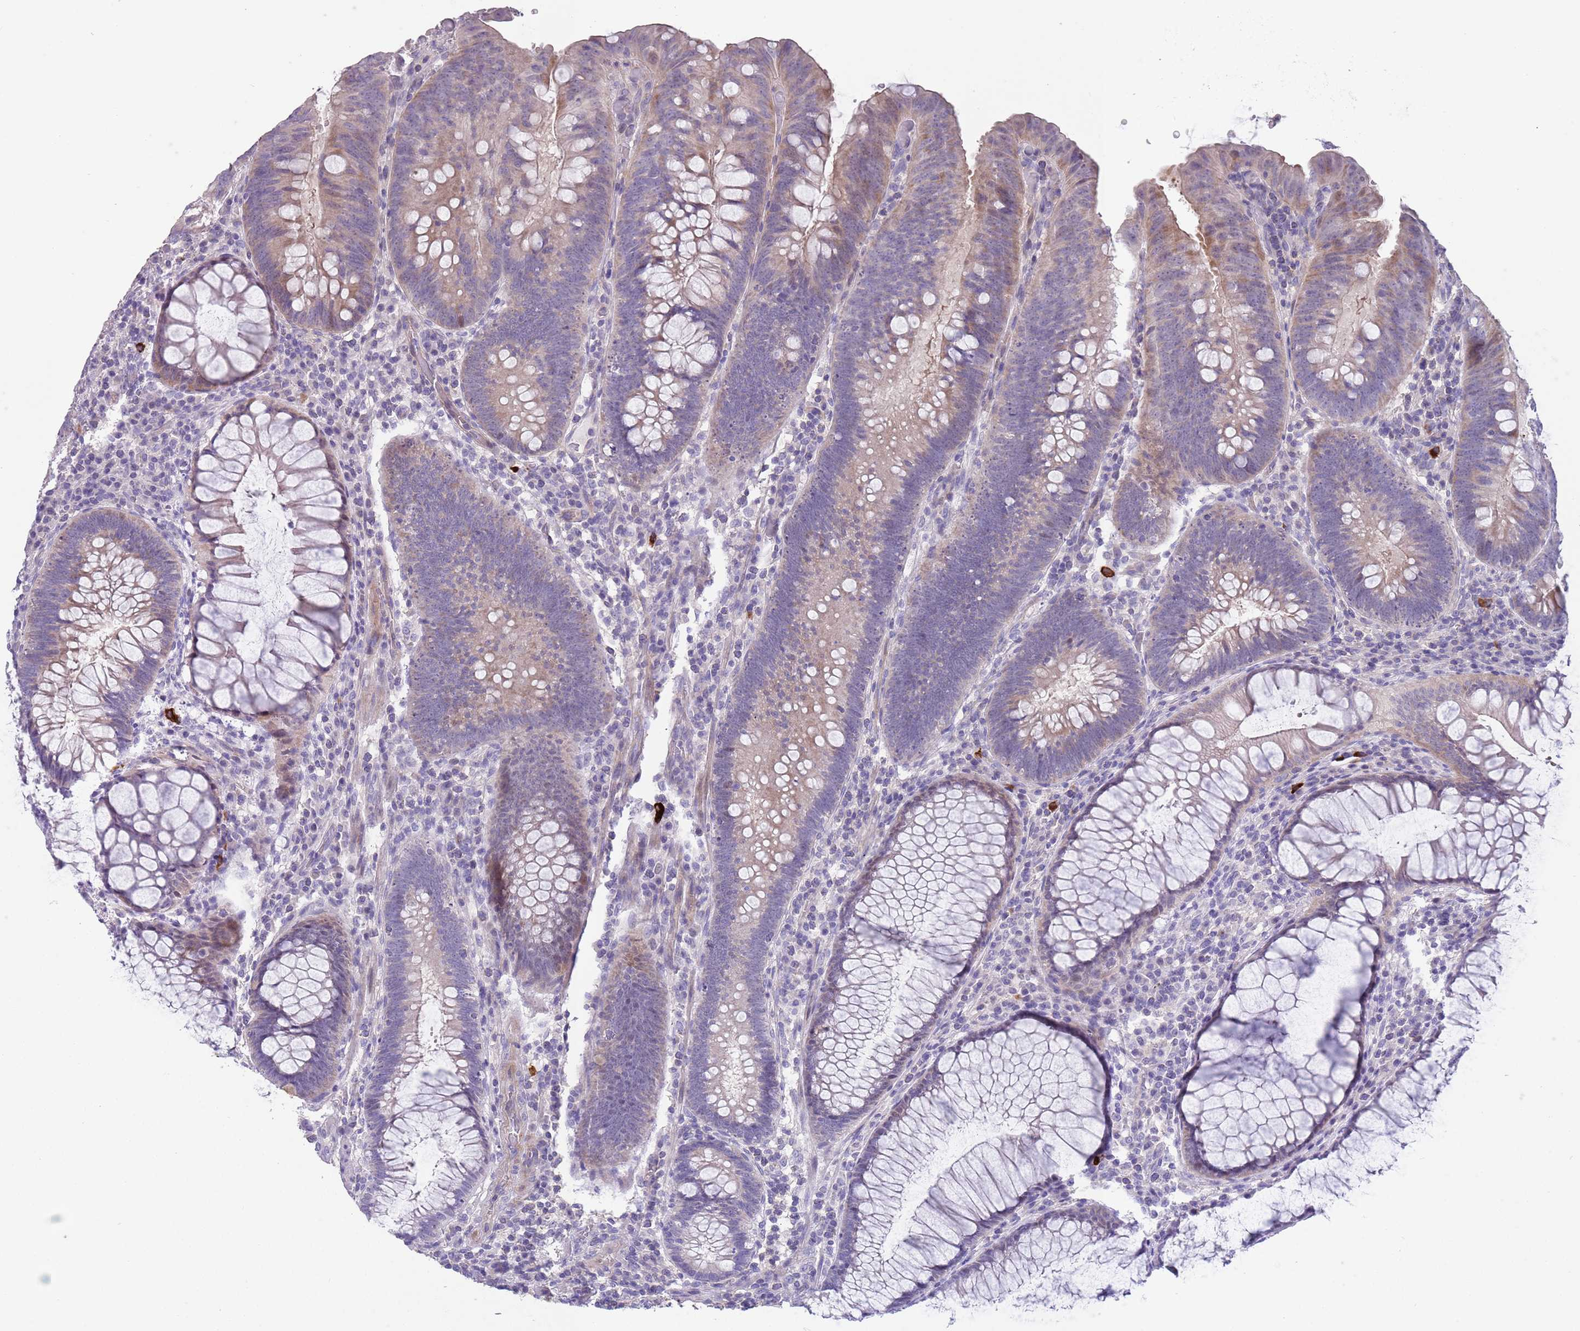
{"staining": {"intensity": "moderate", "quantity": "<25%", "location": "cytoplasmic/membranous"}, "tissue": "colorectal cancer", "cell_type": "Tumor cells", "image_type": "cancer", "snomed": [{"axis": "morphology", "description": "Adenocarcinoma, NOS"}, {"axis": "topography", "description": "Rectum"}], "caption": "DAB (3,3'-diaminobenzidine) immunohistochemical staining of human adenocarcinoma (colorectal) exhibits moderate cytoplasmic/membranous protein positivity in about <25% of tumor cells.", "gene": "ZNF14", "patient": {"sex": "female", "age": 75}}